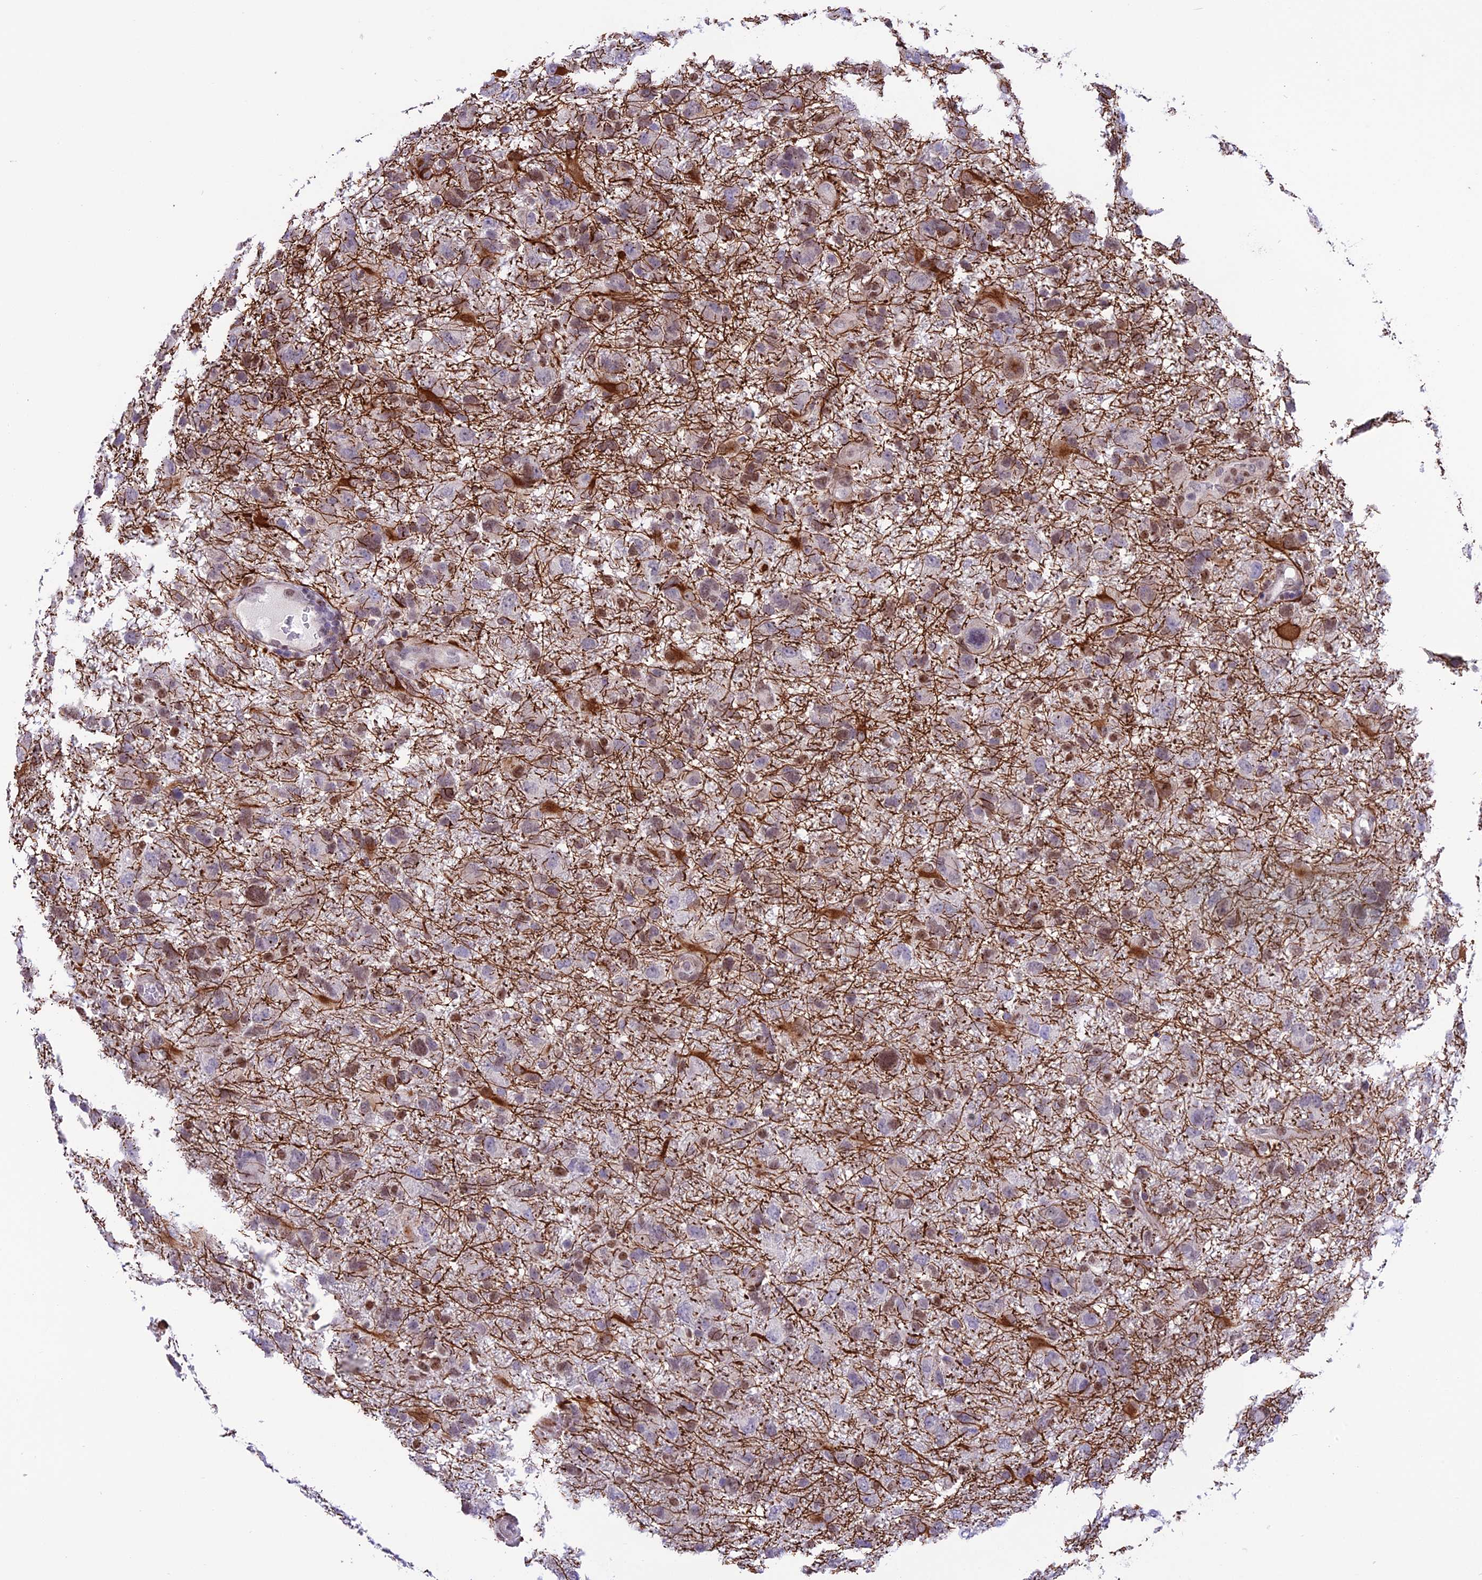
{"staining": {"intensity": "moderate", "quantity": "25%-75%", "location": "nuclear"}, "tissue": "glioma", "cell_type": "Tumor cells", "image_type": "cancer", "snomed": [{"axis": "morphology", "description": "Glioma, malignant, High grade"}, {"axis": "topography", "description": "Brain"}], "caption": "Protein staining displays moderate nuclear staining in about 25%-75% of tumor cells in malignant glioma (high-grade). (brown staining indicates protein expression, while blue staining denotes nuclei).", "gene": "MIS12", "patient": {"sex": "male", "age": 61}}